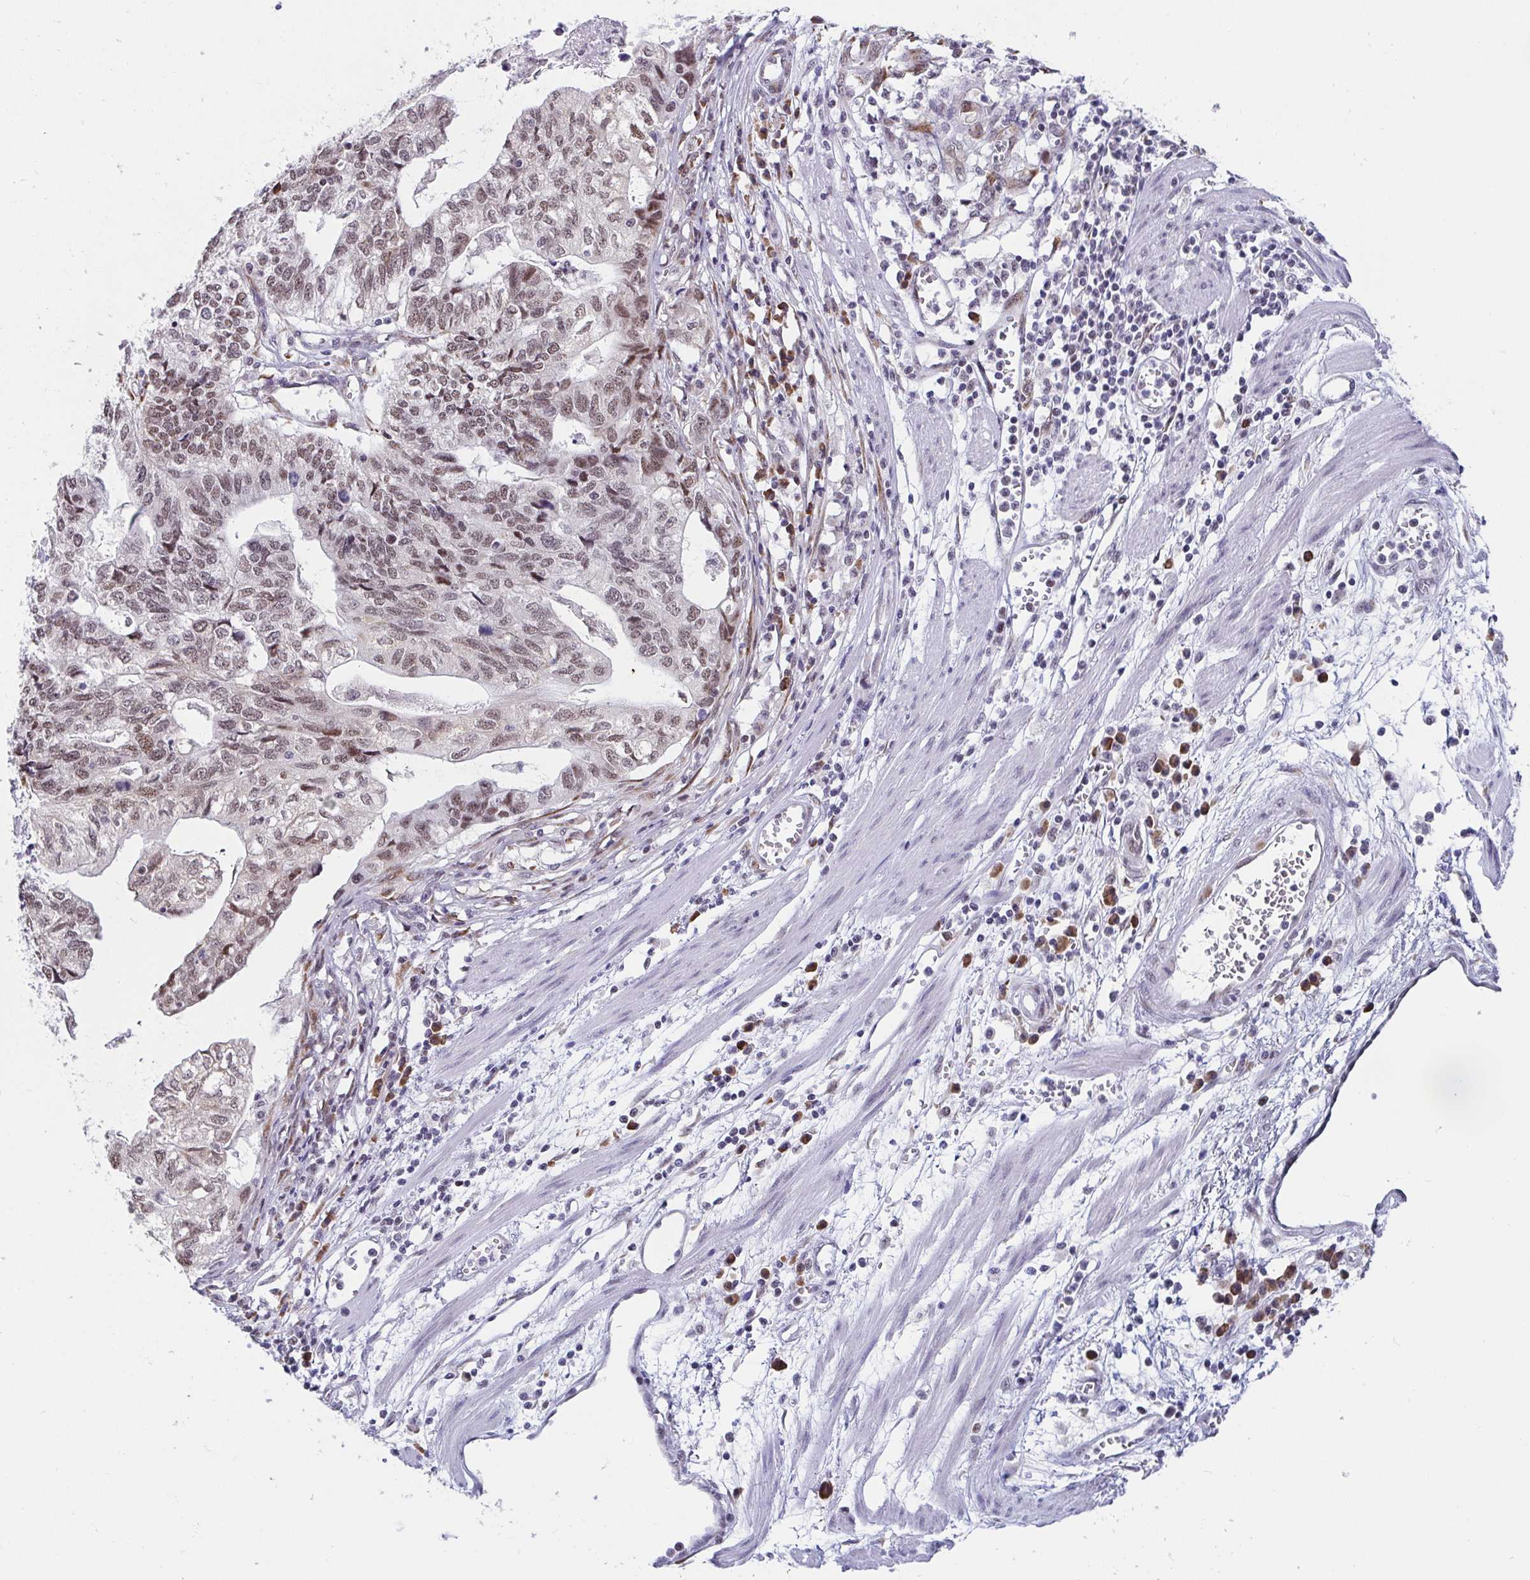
{"staining": {"intensity": "moderate", "quantity": "<25%", "location": "nuclear"}, "tissue": "stomach cancer", "cell_type": "Tumor cells", "image_type": "cancer", "snomed": [{"axis": "morphology", "description": "Adenocarcinoma, NOS"}, {"axis": "topography", "description": "Stomach, upper"}], "caption": "Stomach adenocarcinoma tissue exhibits moderate nuclear expression in about <25% of tumor cells", "gene": "WDR72", "patient": {"sex": "female", "age": 67}}